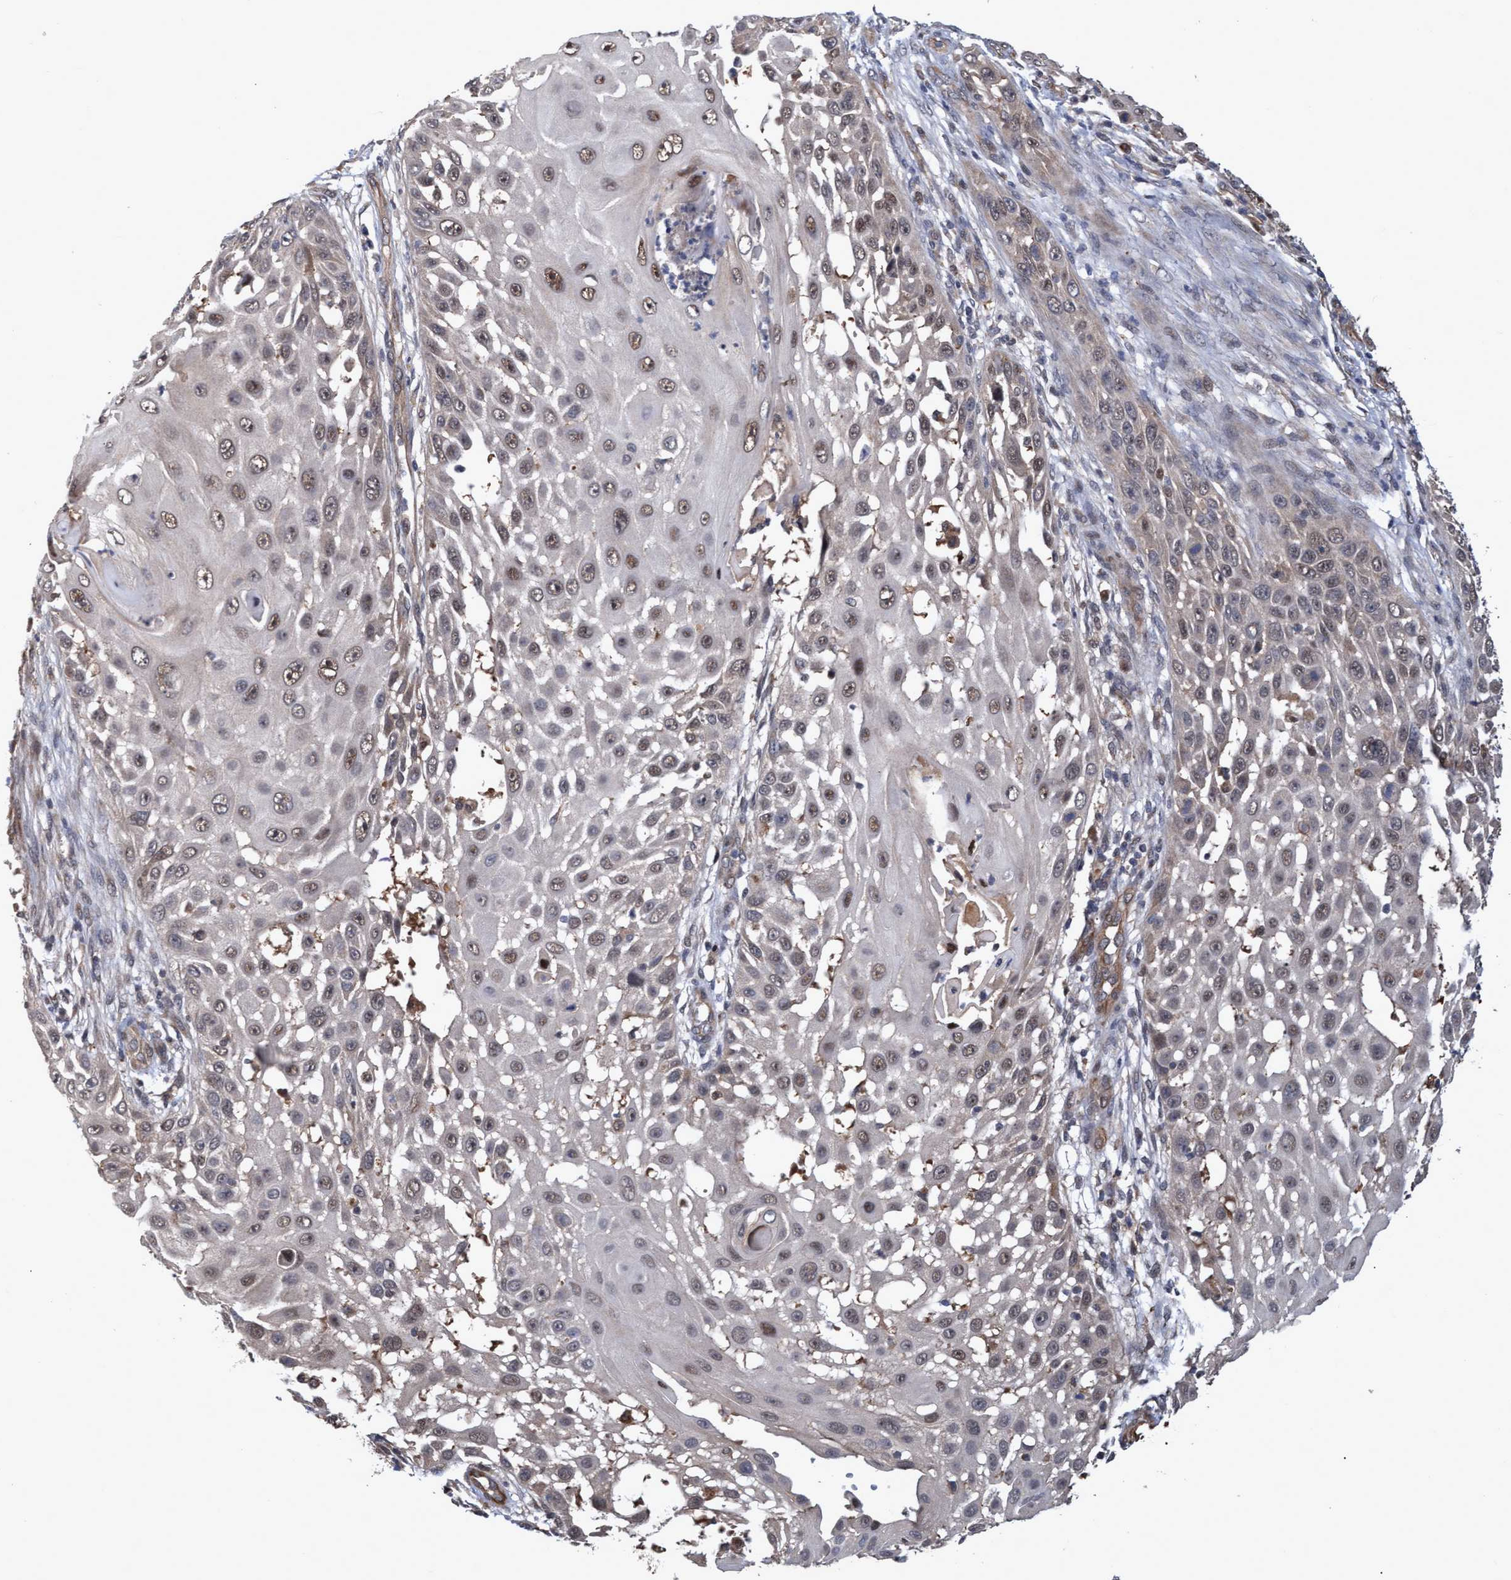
{"staining": {"intensity": "weak", "quantity": "25%-75%", "location": "nuclear"}, "tissue": "skin cancer", "cell_type": "Tumor cells", "image_type": "cancer", "snomed": [{"axis": "morphology", "description": "Squamous cell carcinoma, NOS"}, {"axis": "topography", "description": "Skin"}], "caption": "Weak nuclear protein positivity is seen in about 25%-75% of tumor cells in skin cancer.", "gene": "PSMB6", "patient": {"sex": "female", "age": 44}}